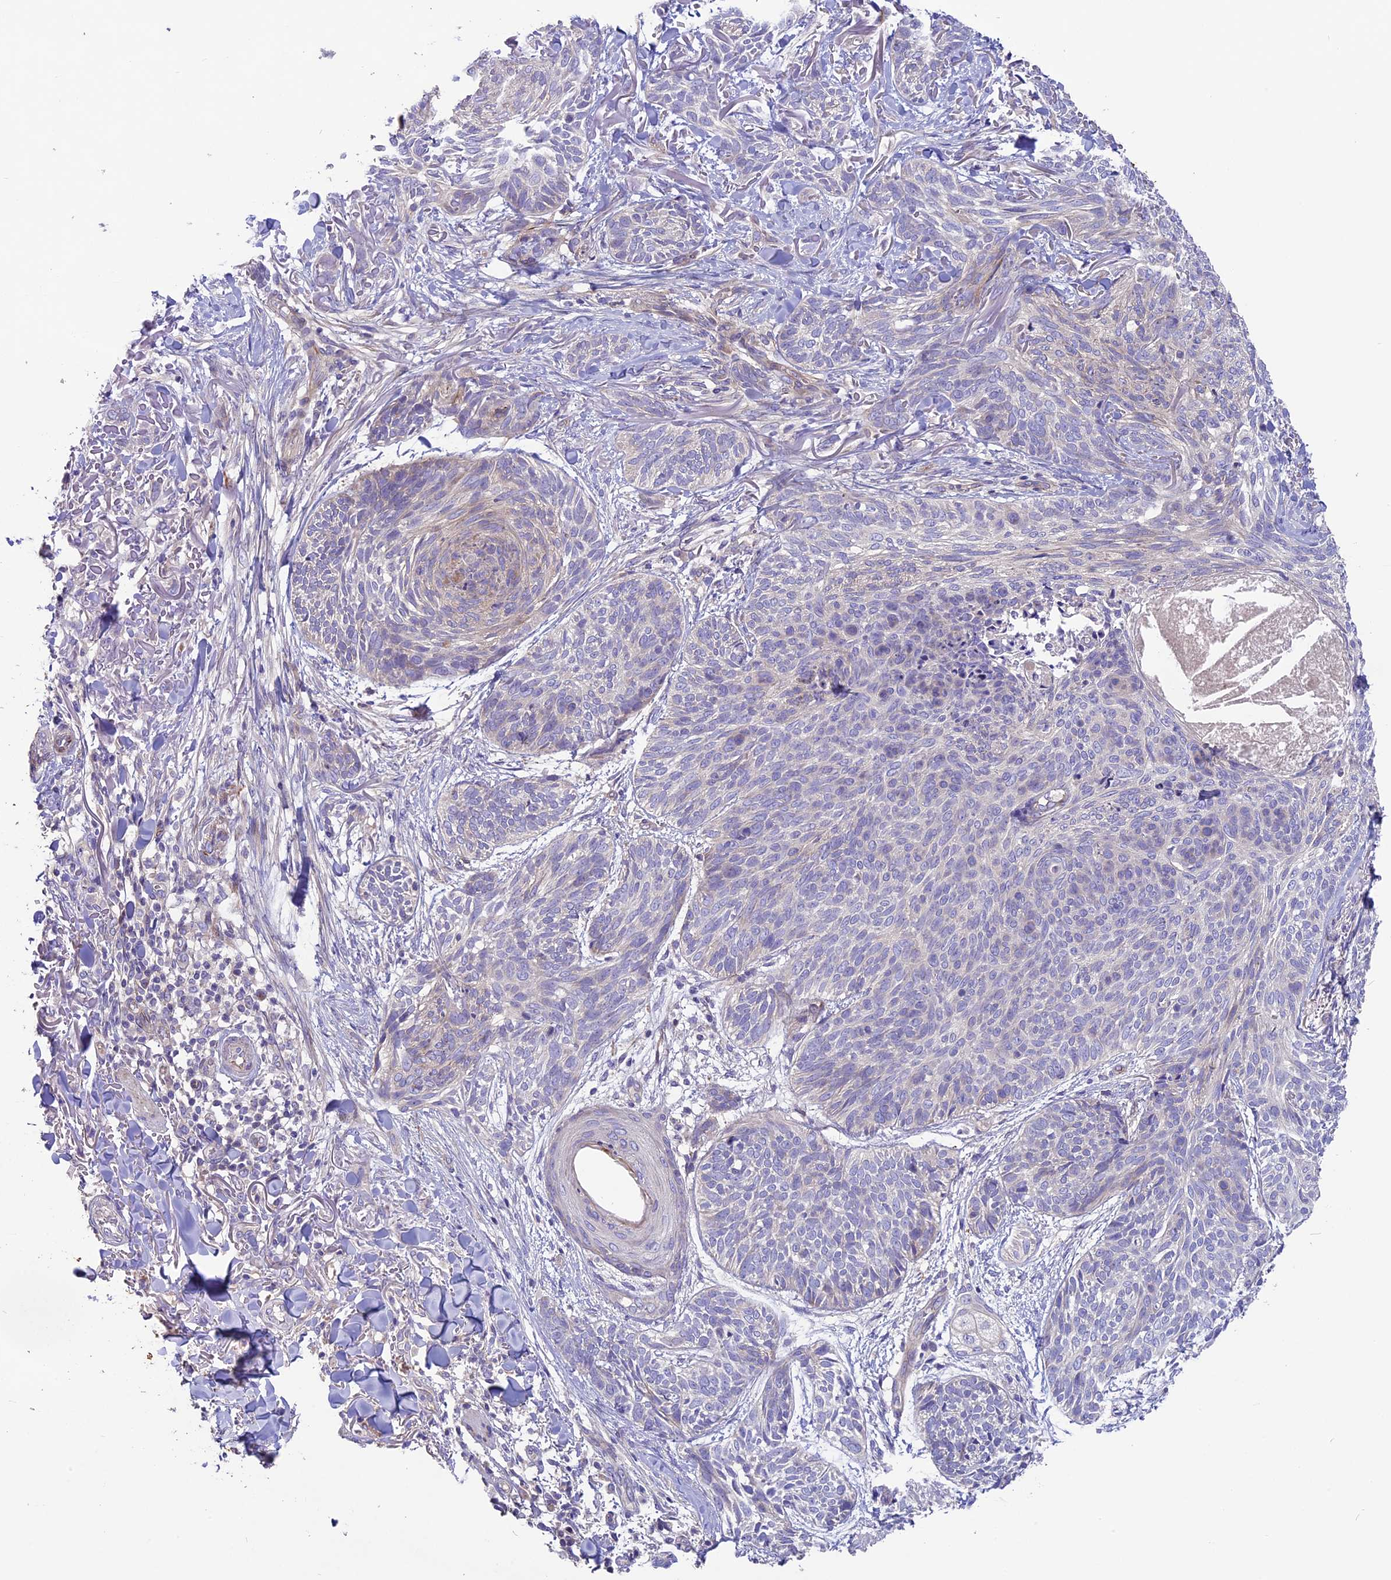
{"staining": {"intensity": "negative", "quantity": "none", "location": "none"}, "tissue": "skin cancer", "cell_type": "Tumor cells", "image_type": "cancer", "snomed": [{"axis": "morphology", "description": "Normal tissue, NOS"}, {"axis": "morphology", "description": "Basal cell carcinoma"}, {"axis": "topography", "description": "Skin"}], "caption": "The micrograph reveals no significant staining in tumor cells of skin basal cell carcinoma.", "gene": "CD99L2", "patient": {"sex": "male", "age": 66}}